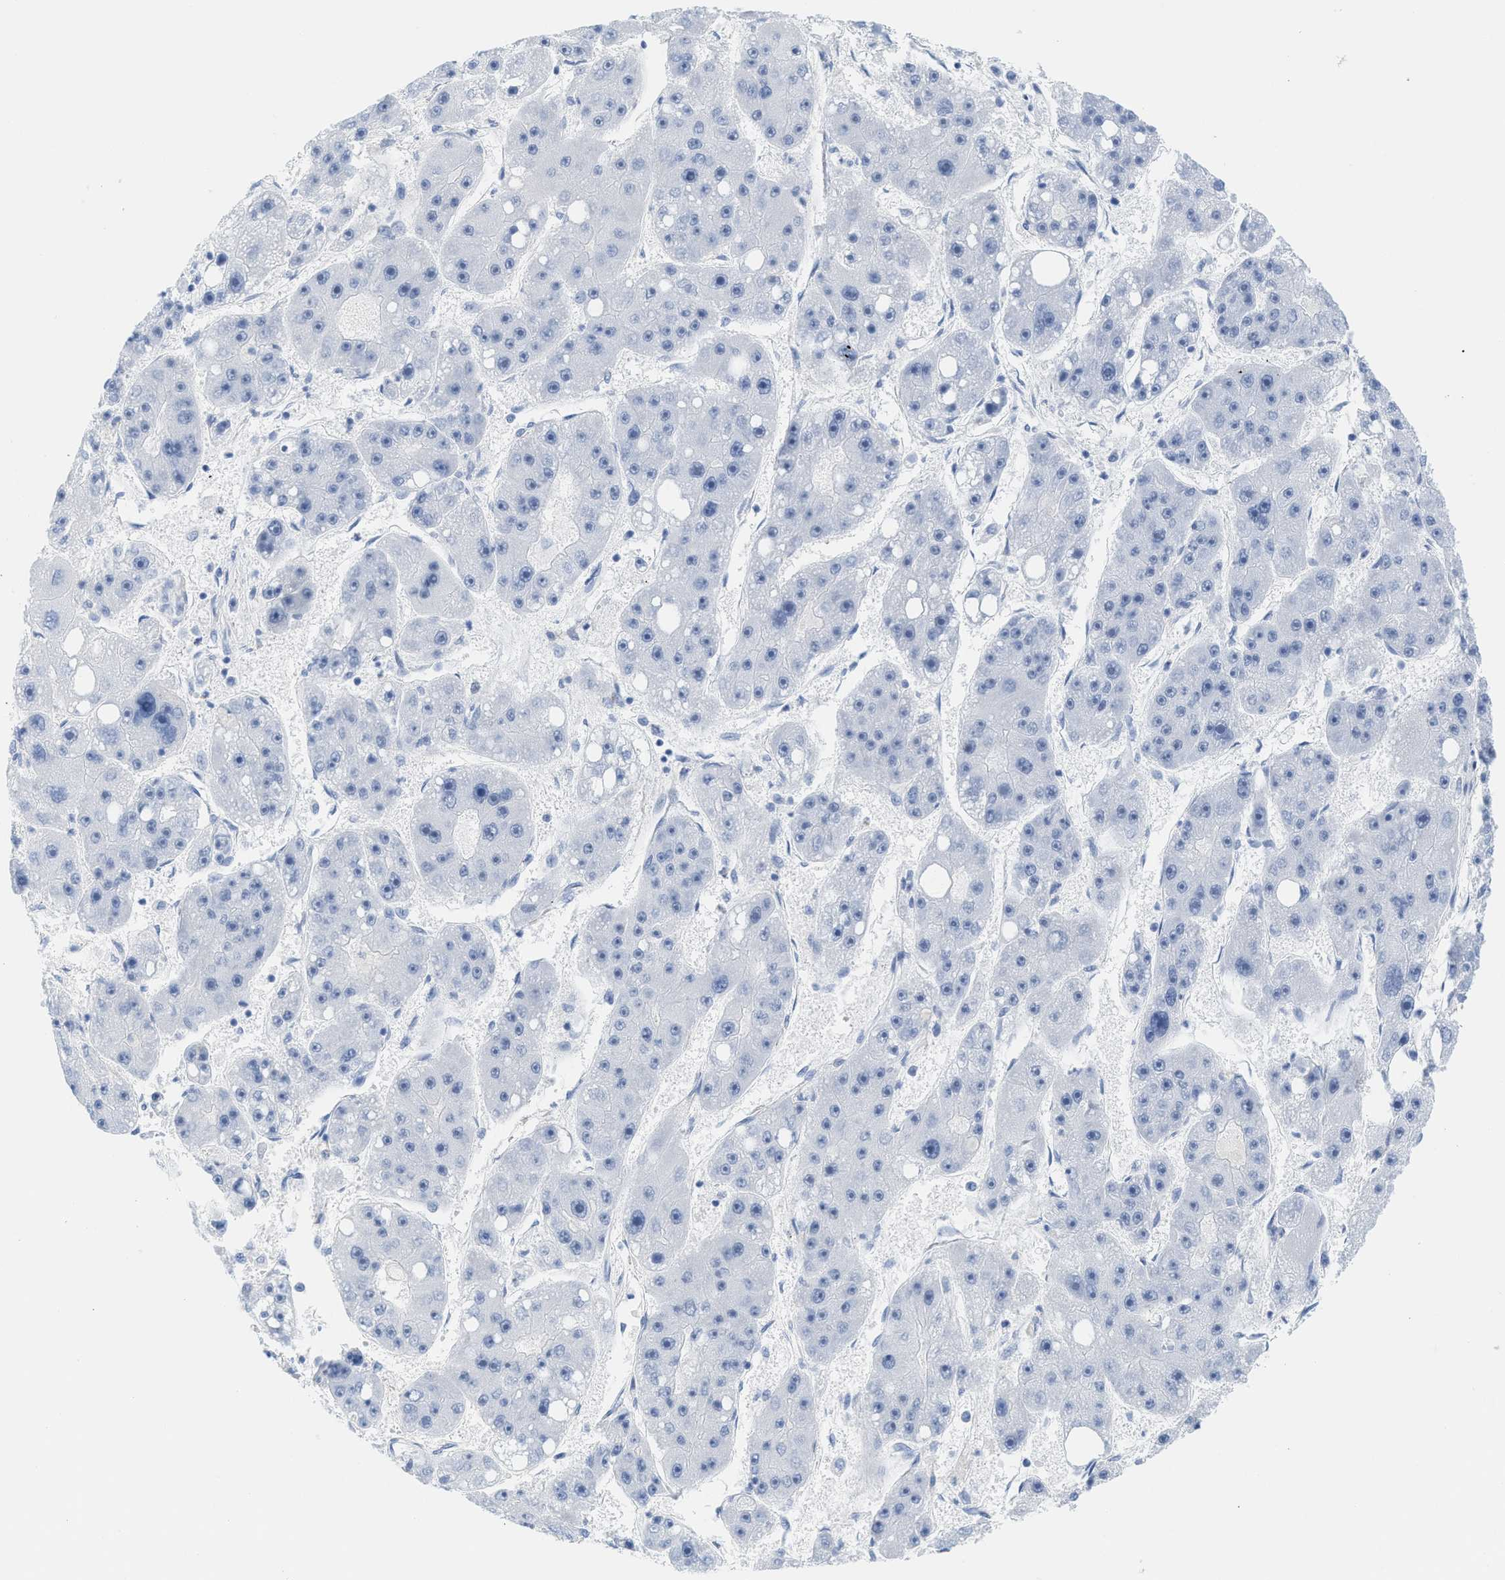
{"staining": {"intensity": "negative", "quantity": "none", "location": "none"}, "tissue": "liver cancer", "cell_type": "Tumor cells", "image_type": "cancer", "snomed": [{"axis": "morphology", "description": "Carcinoma, Hepatocellular, NOS"}, {"axis": "topography", "description": "Liver"}], "caption": "Immunohistochemistry (IHC) image of neoplastic tissue: human liver cancer stained with DAB (3,3'-diaminobenzidine) reveals no significant protein staining in tumor cells.", "gene": "TUB", "patient": {"sex": "female", "age": 61}}